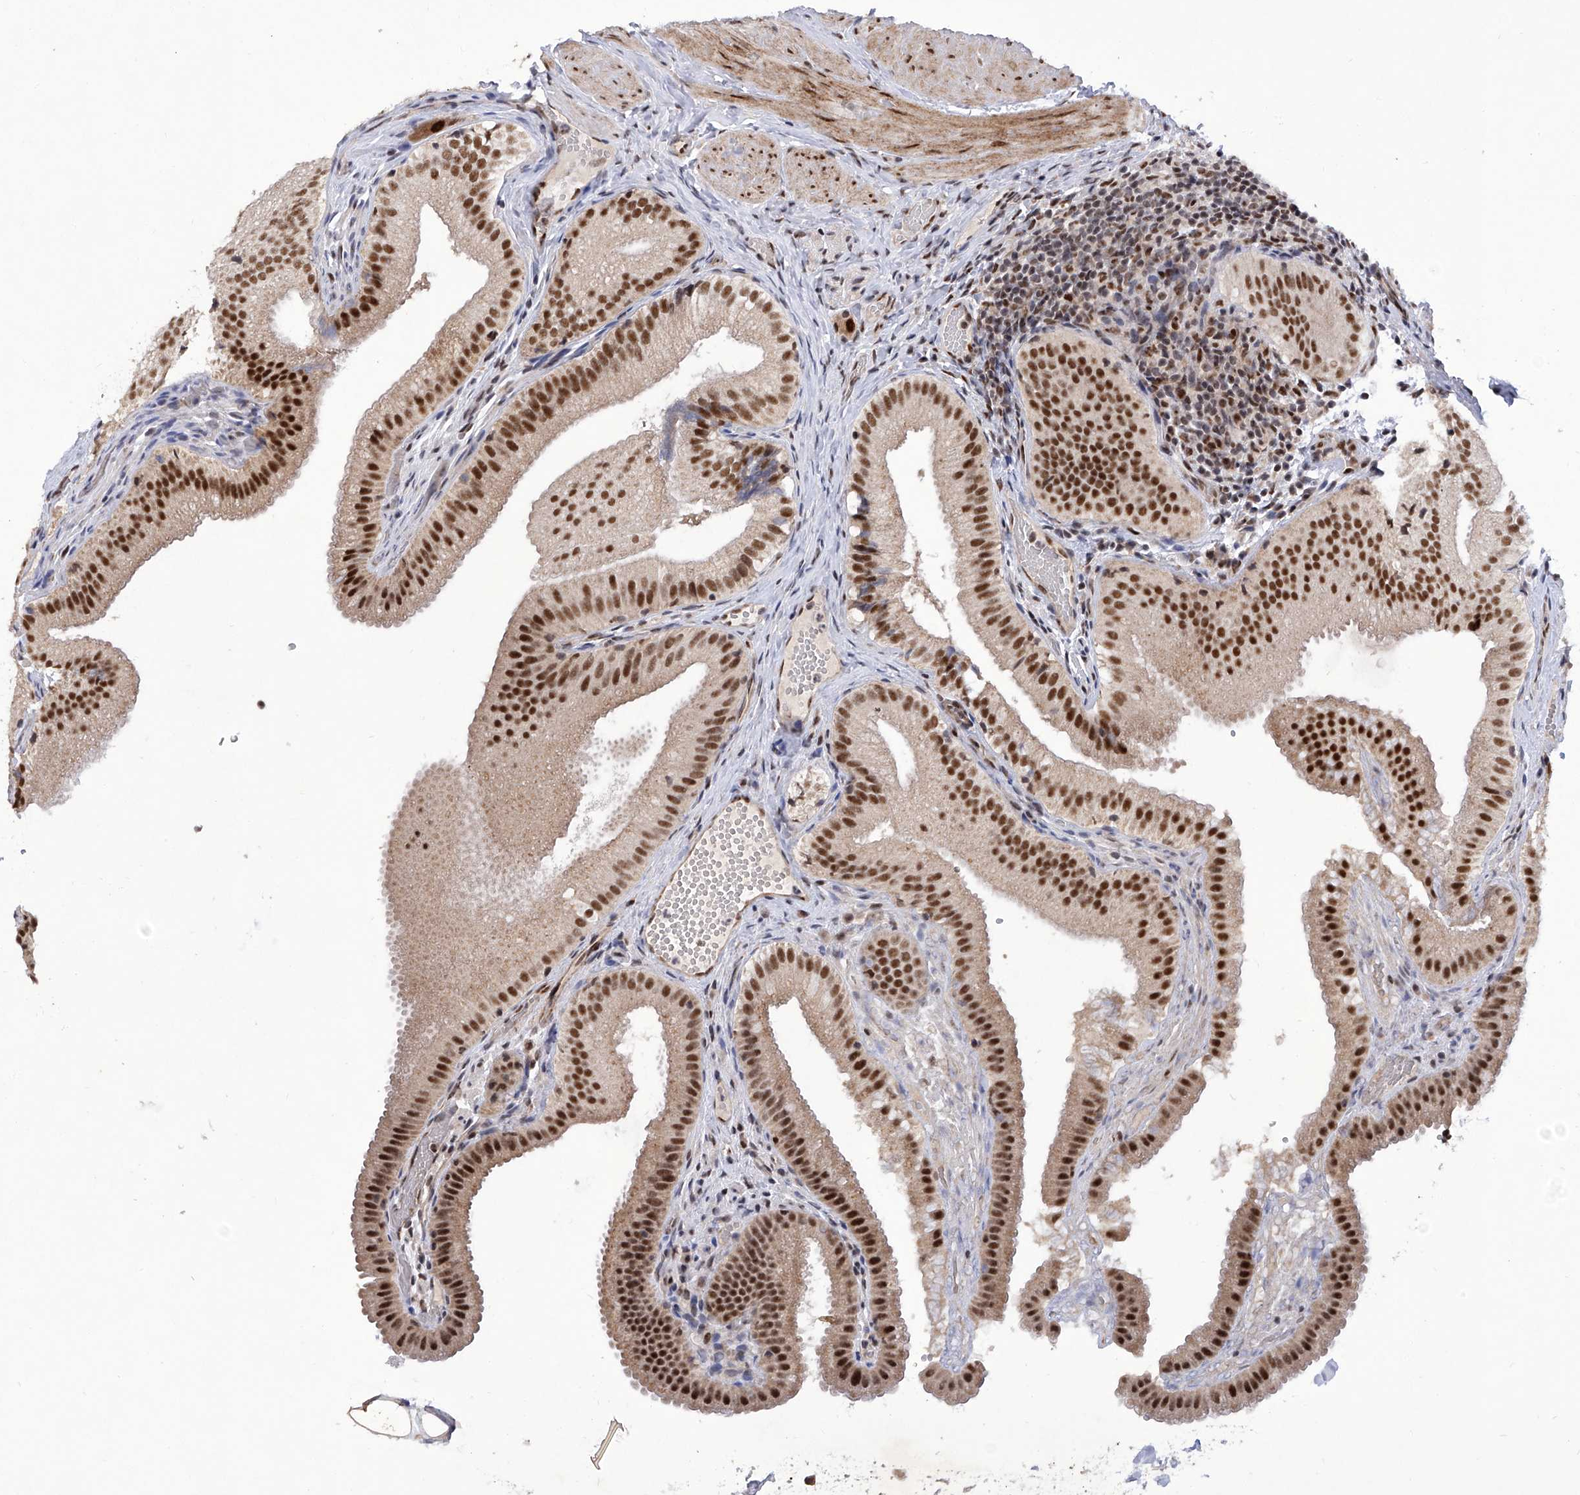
{"staining": {"intensity": "strong", "quantity": ">75%", "location": "nuclear"}, "tissue": "gallbladder", "cell_type": "Glandular cells", "image_type": "normal", "snomed": [{"axis": "morphology", "description": "Normal tissue, NOS"}, {"axis": "topography", "description": "Gallbladder"}], "caption": "The photomicrograph displays staining of normal gallbladder, revealing strong nuclear protein positivity (brown color) within glandular cells.", "gene": "RAD54L", "patient": {"sex": "female", "age": 30}}